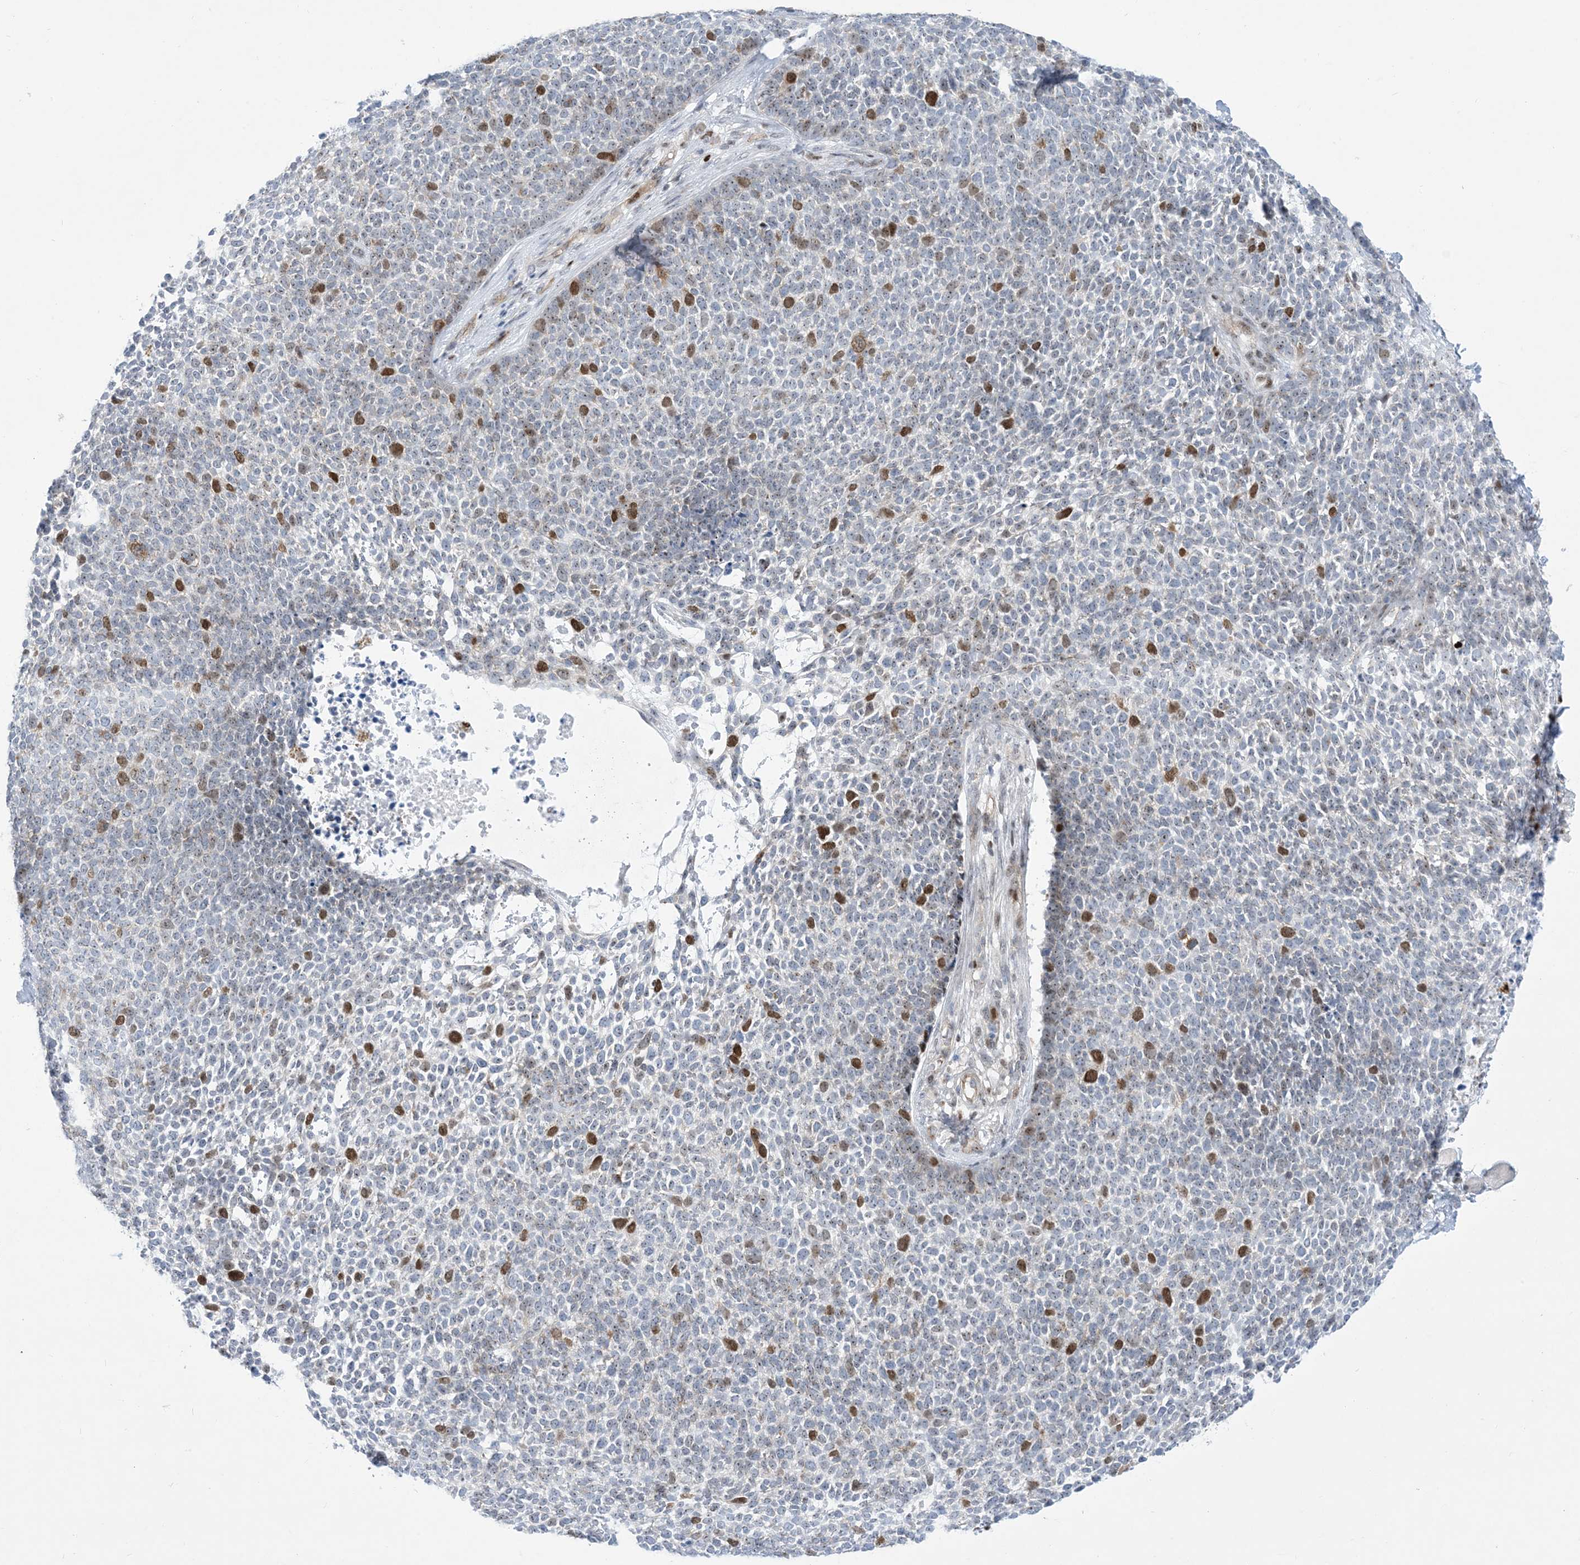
{"staining": {"intensity": "strong", "quantity": "<25%", "location": "nuclear"}, "tissue": "skin cancer", "cell_type": "Tumor cells", "image_type": "cancer", "snomed": [{"axis": "morphology", "description": "Basal cell carcinoma"}, {"axis": "topography", "description": "Skin"}], "caption": "This histopathology image reveals immunohistochemistry staining of human basal cell carcinoma (skin), with medium strong nuclear positivity in approximately <25% of tumor cells.", "gene": "MARS2", "patient": {"sex": "female", "age": 84}}